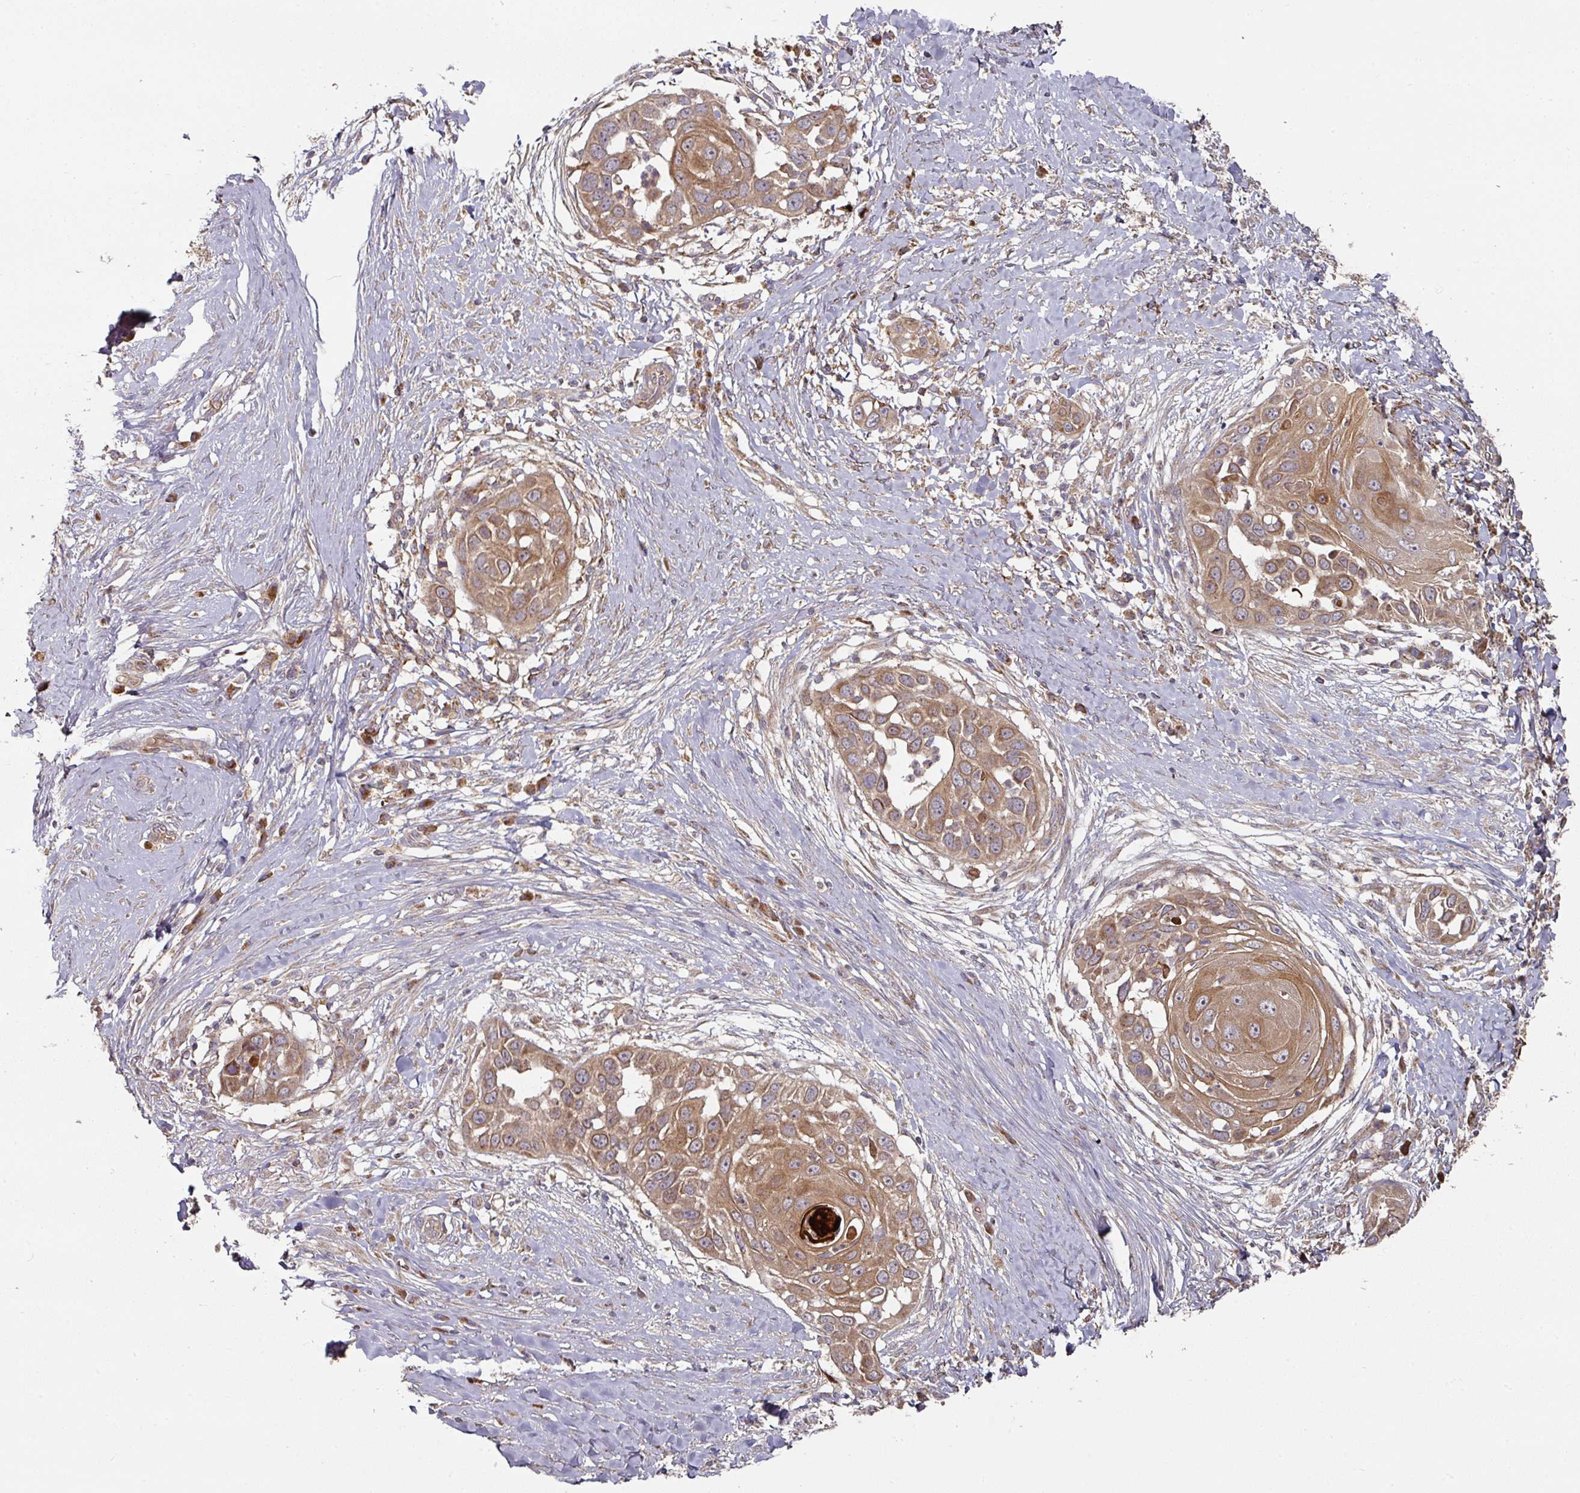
{"staining": {"intensity": "moderate", "quantity": ">75%", "location": "cytoplasmic/membranous"}, "tissue": "skin cancer", "cell_type": "Tumor cells", "image_type": "cancer", "snomed": [{"axis": "morphology", "description": "Squamous cell carcinoma, NOS"}, {"axis": "topography", "description": "Skin"}], "caption": "Skin squamous cell carcinoma stained for a protein displays moderate cytoplasmic/membranous positivity in tumor cells.", "gene": "DNAJC7", "patient": {"sex": "female", "age": 44}}